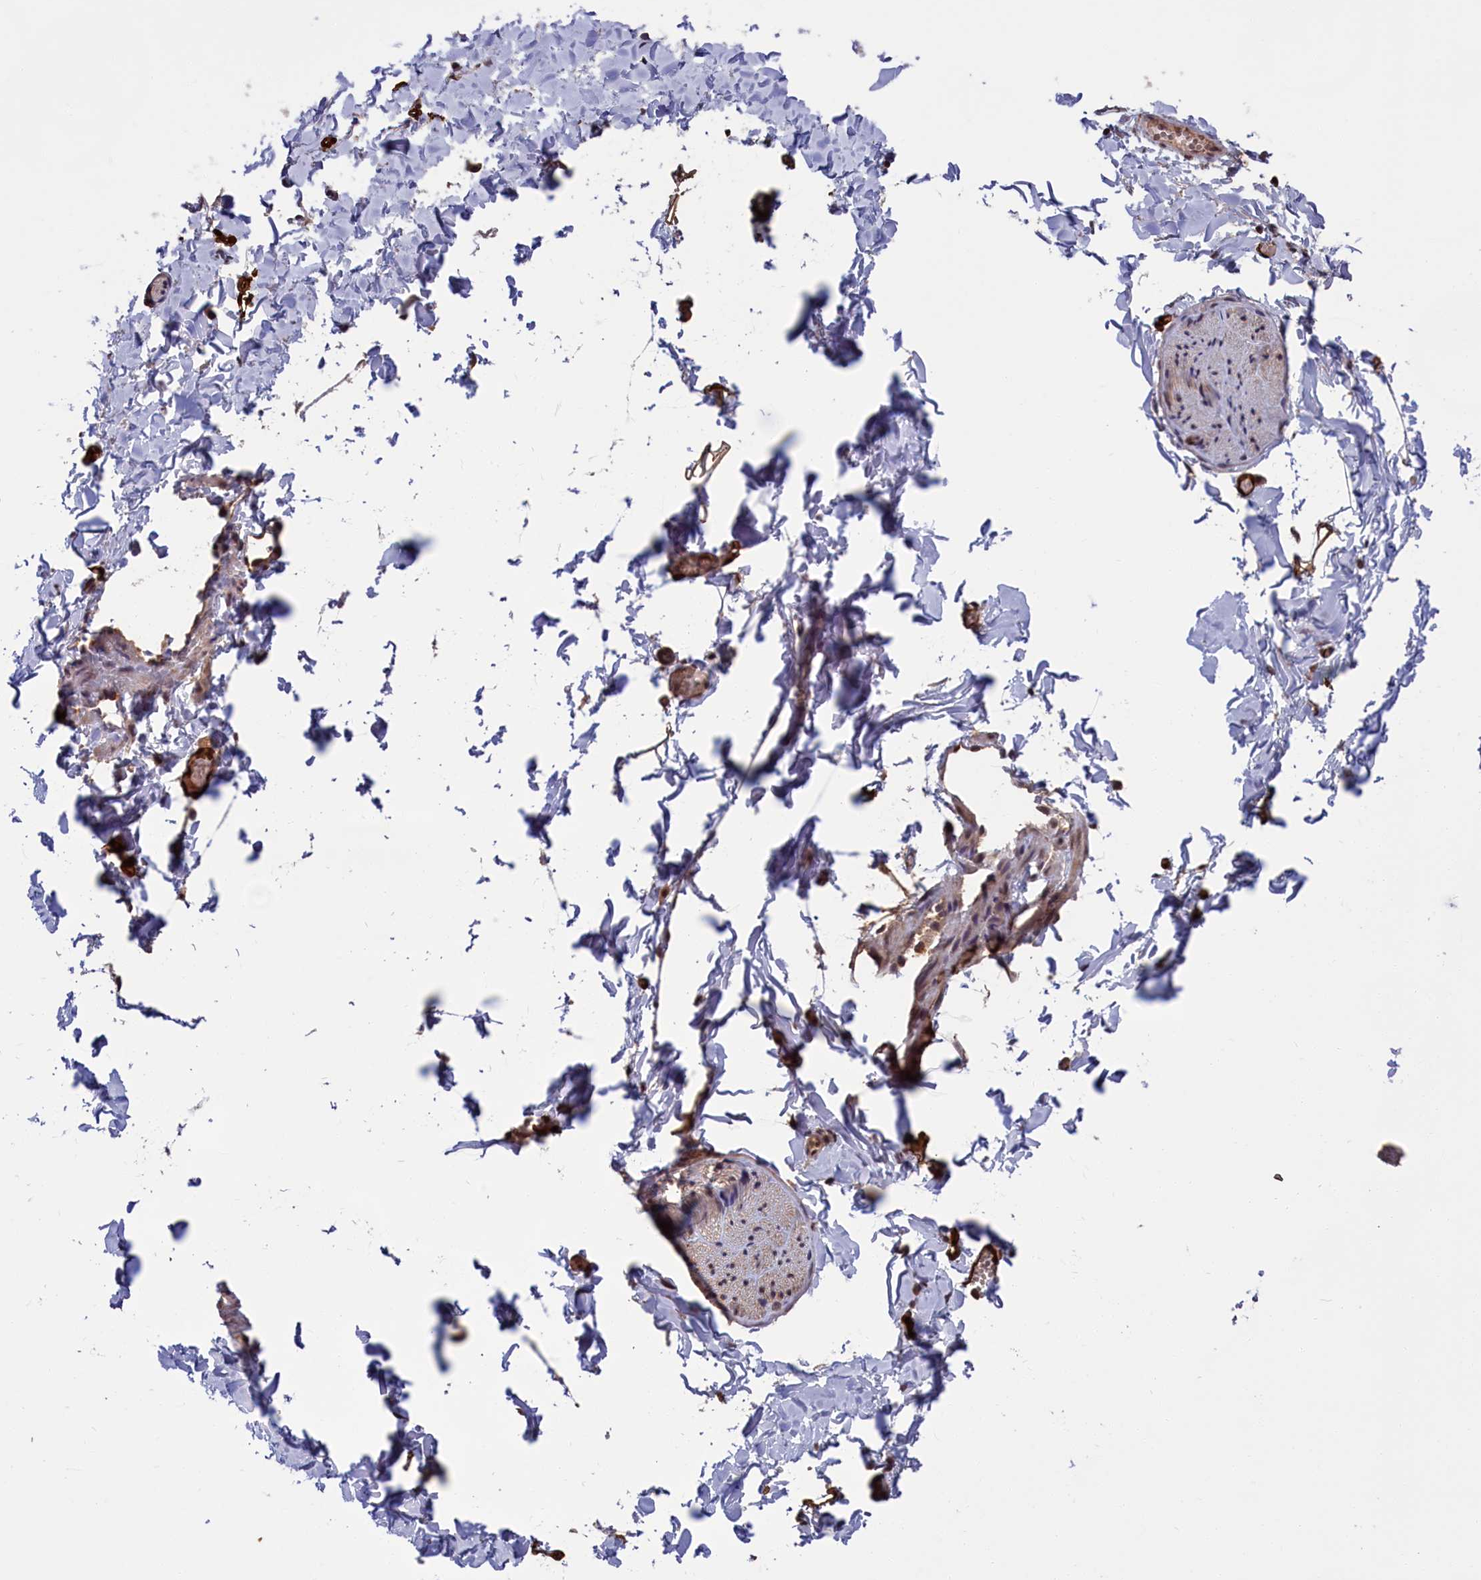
{"staining": {"intensity": "strong", "quantity": ">75%", "location": "cytoplasmic/membranous"}, "tissue": "adipose tissue", "cell_type": "Adipocytes", "image_type": "normal", "snomed": [{"axis": "morphology", "description": "Normal tissue, NOS"}, {"axis": "topography", "description": "Gallbladder"}, {"axis": "topography", "description": "Peripheral nerve tissue"}], "caption": "Protein staining of unremarkable adipose tissue demonstrates strong cytoplasmic/membranous expression in approximately >75% of adipocytes.", "gene": "DENND1B", "patient": {"sex": "male", "age": 38}}